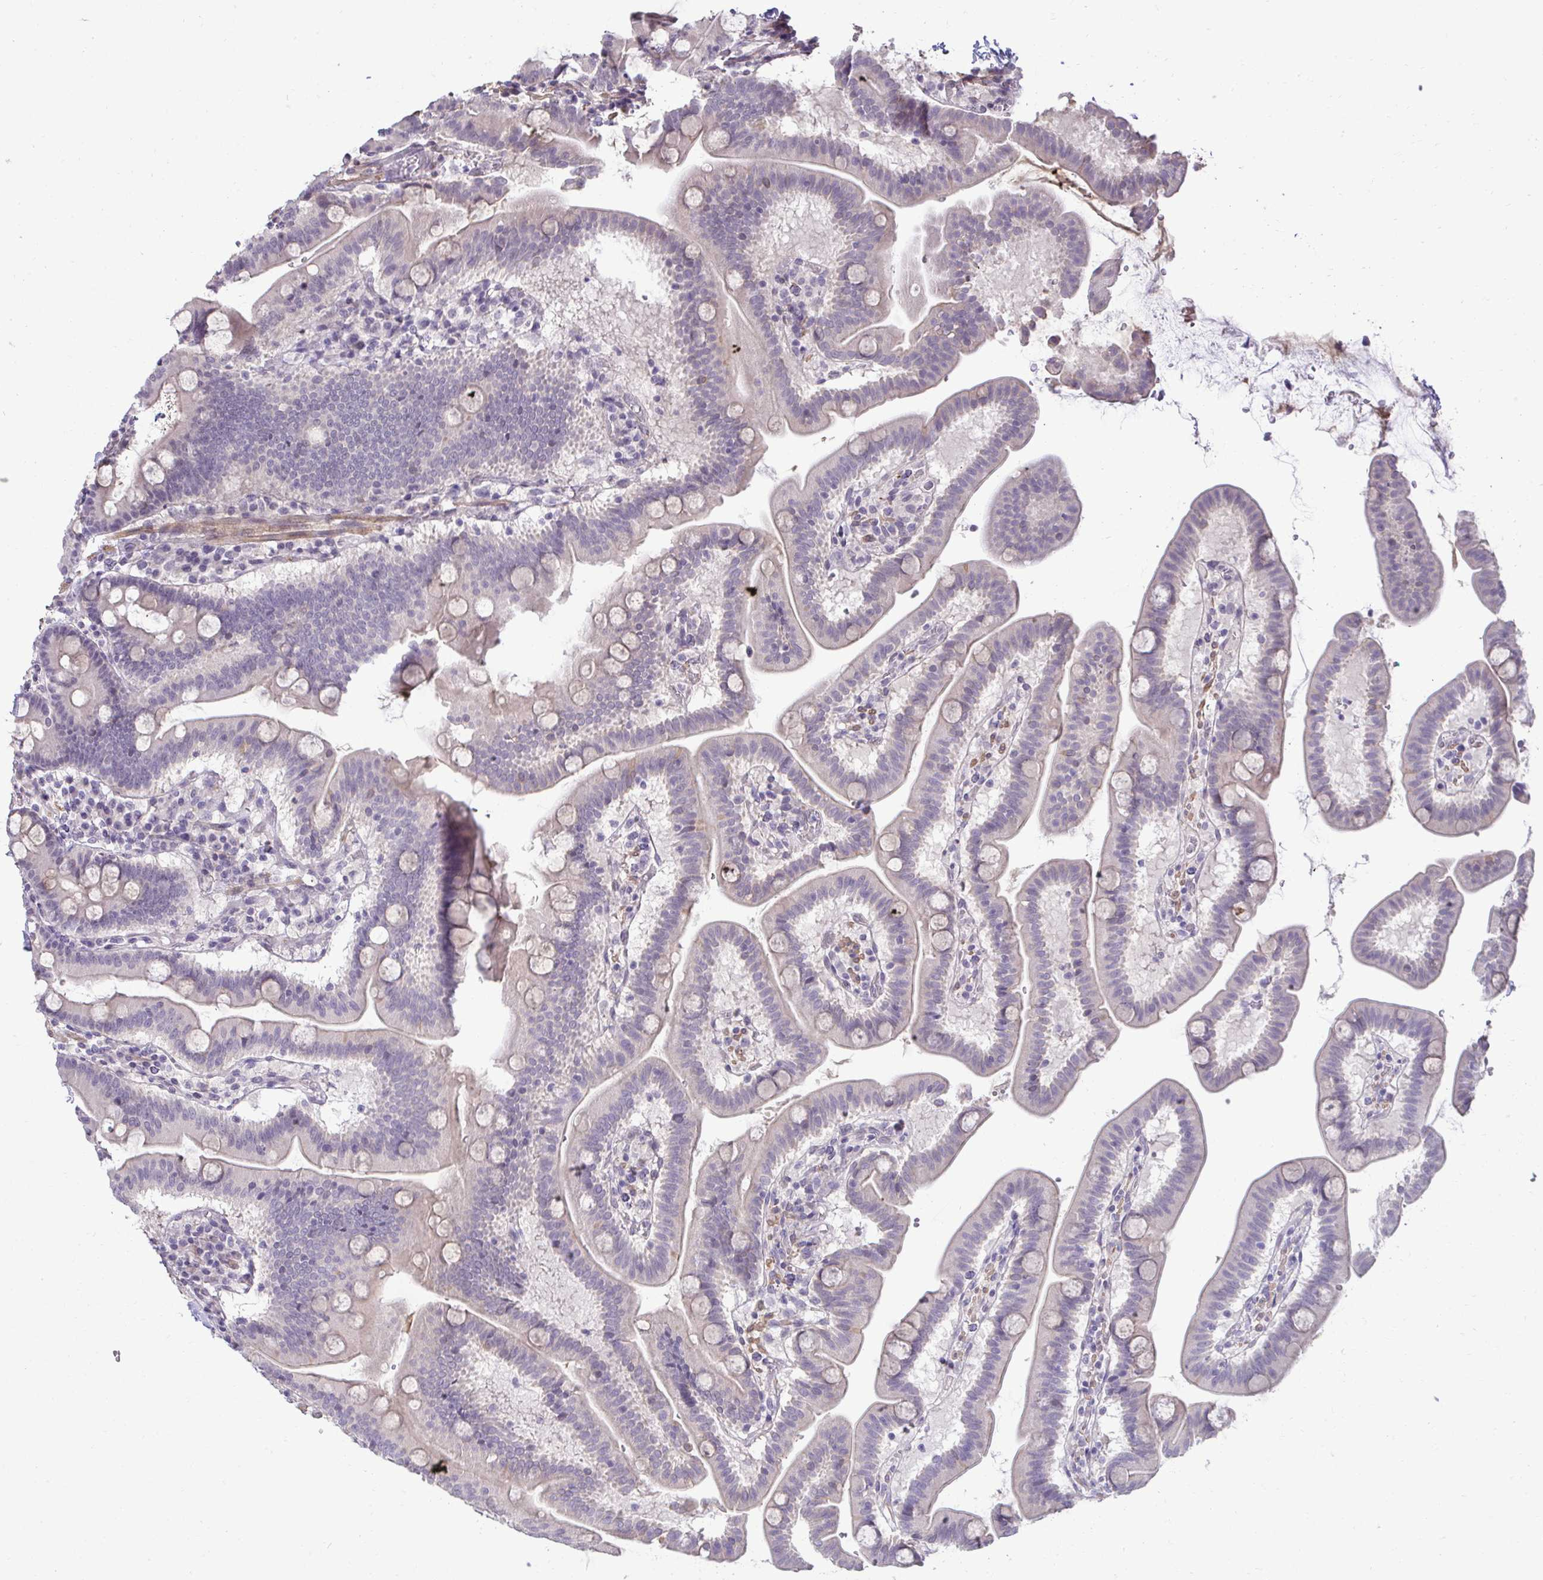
{"staining": {"intensity": "moderate", "quantity": "<25%", "location": "cytoplasmic/membranous"}, "tissue": "duodenum", "cell_type": "Glandular cells", "image_type": "normal", "snomed": [{"axis": "morphology", "description": "Normal tissue, NOS"}, {"axis": "topography", "description": "Pancreas"}, {"axis": "topography", "description": "Duodenum"}], "caption": "The photomicrograph shows immunohistochemical staining of benign duodenum. There is moderate cytoplasmic/membranous staining is present in approximately <25% of glandular cells. The protein is shown in brown color, while the nuclei are stained blue.", "gene": "SLC30A3", "patient": {"sex": "male", "age": 59}}